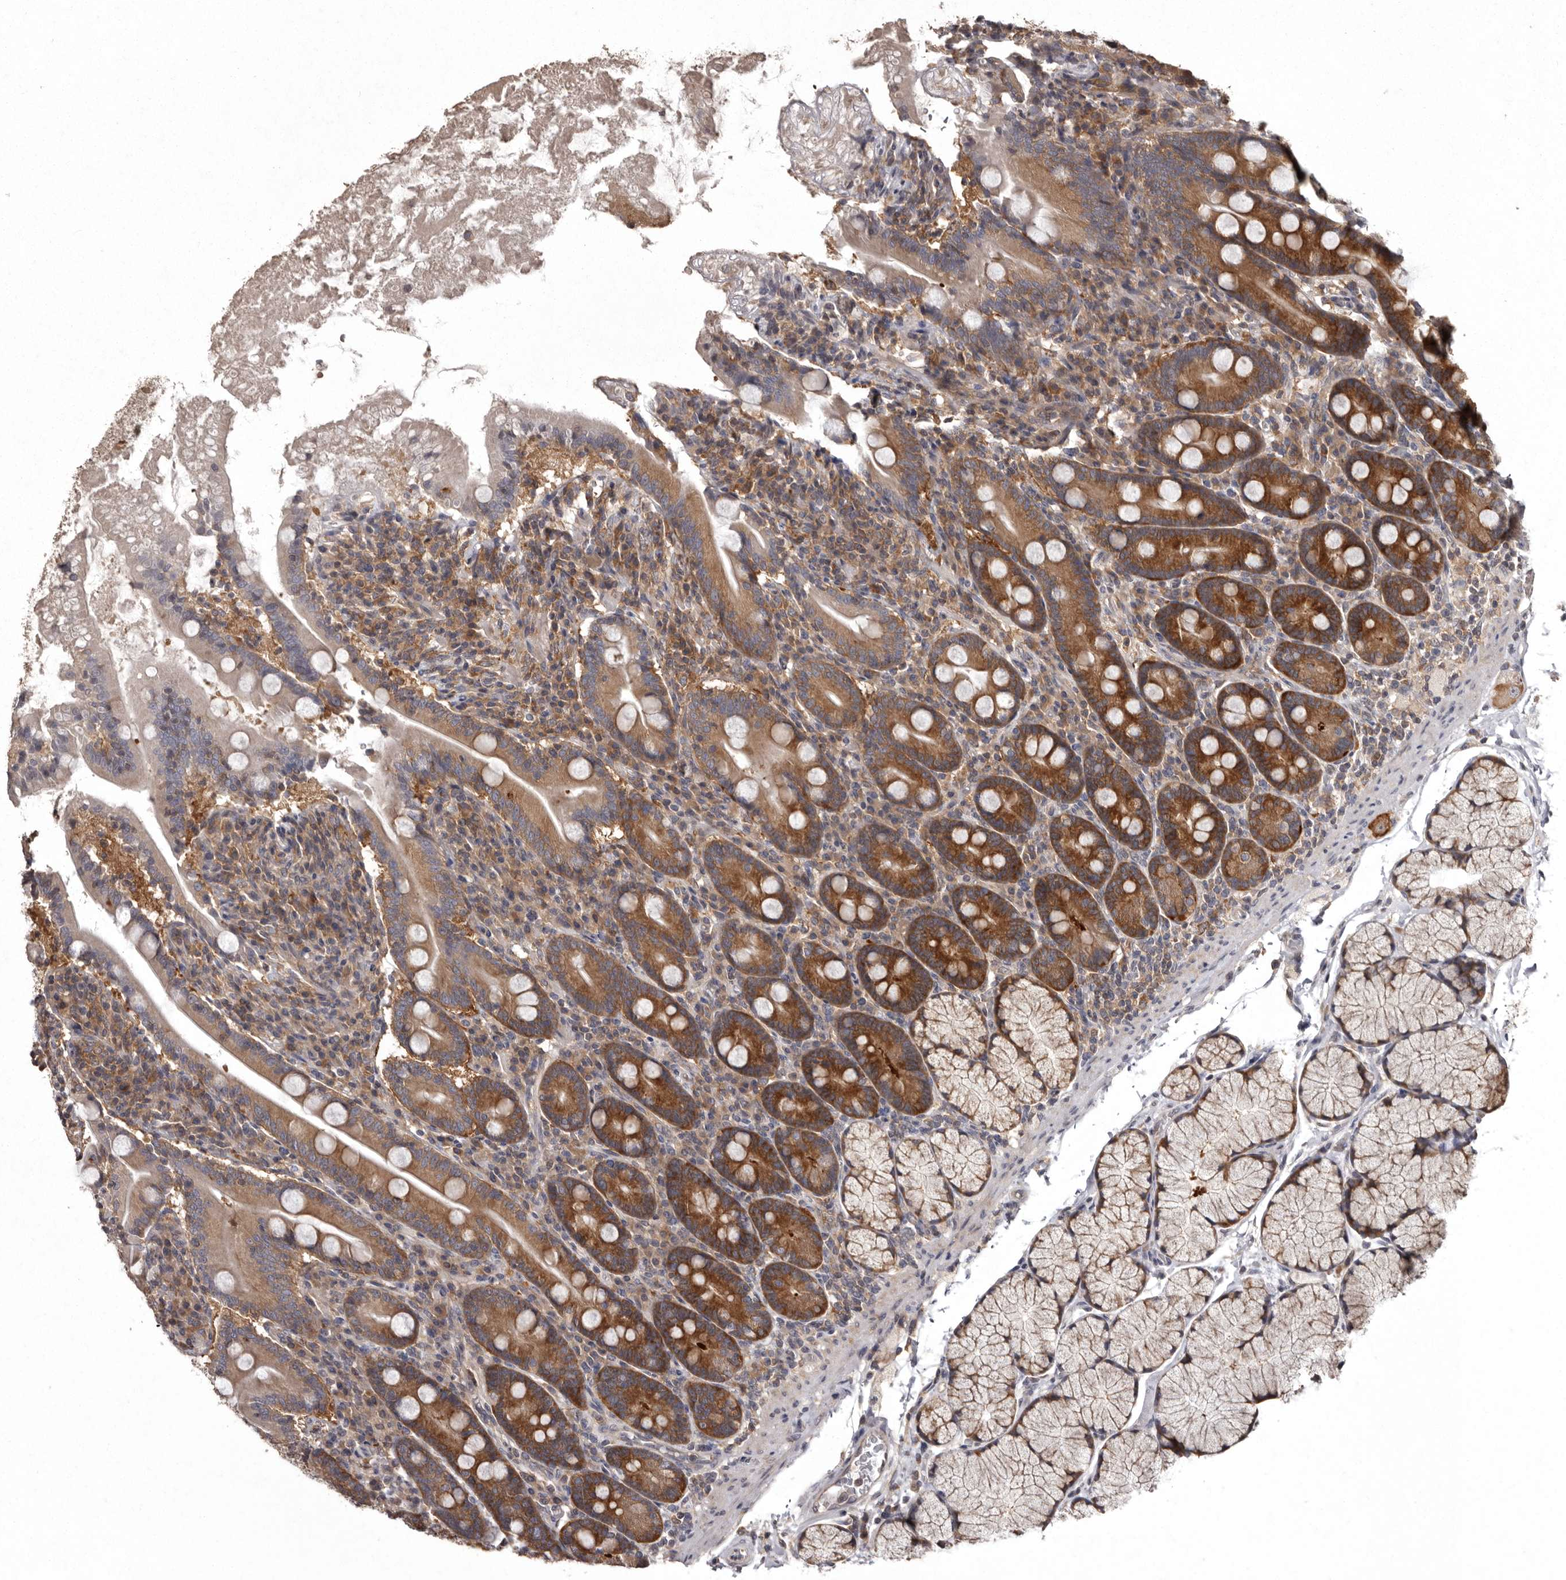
{"staining": {"intensity": "strong", "quantity": "25%-75%", "location": "cytoplasmic/membranous"}, "tissue": "duodenum", "cell_type": "Glandular cells", "image_type": "normal", "snomed": [{"axis": "morphology", "description": "Normal tissue, NOS"}, {"axis": "topography", "description": "Duodenum"}], "caption": "This micrograph exhibits IHC staining of normal duodenum, with high strong cytoplasmic/membranous staining in about 25%-75% of glandular cells.", "gene": "DARS1", "patient": {"sex": "male", "age": 35}}